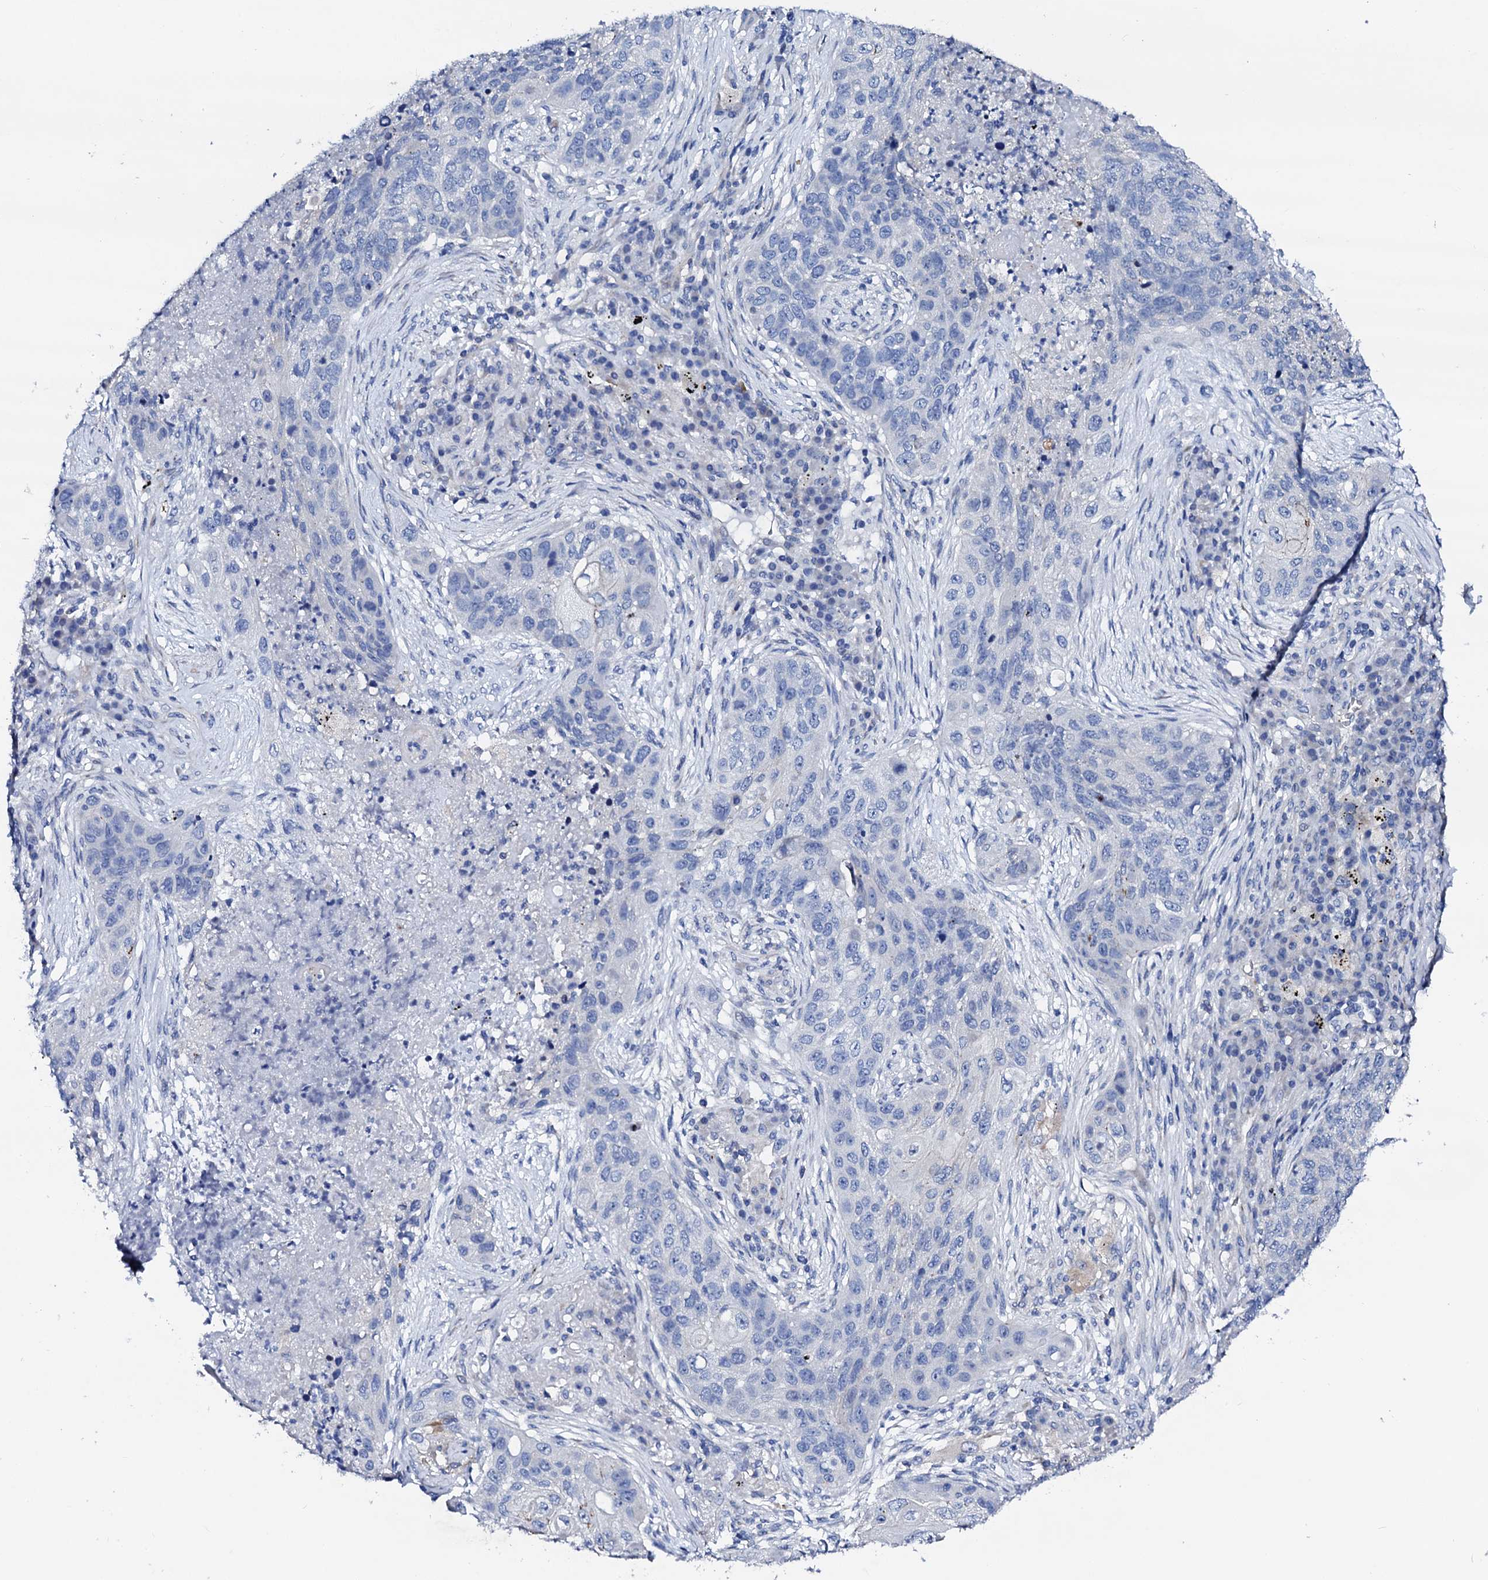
{"staining": {"intensity": "negative", "quantity": "none", "location": "none"}, "tissue": "lung cancer", "cell_type": "Tumor cells", "image_type": "cancer", "snomed": [{"axis": "morphology", "description": "Squamous cell carcinoma, NOS"}, {"axis": "topography", "description": "Lung"}], "caption": "Lung squamous cell carcinoma was stained to show a protein in brown. There is no significant positivity in tumor cells.", "gene": "TRDN", "patient": {"sex": "female", "age": 63}}